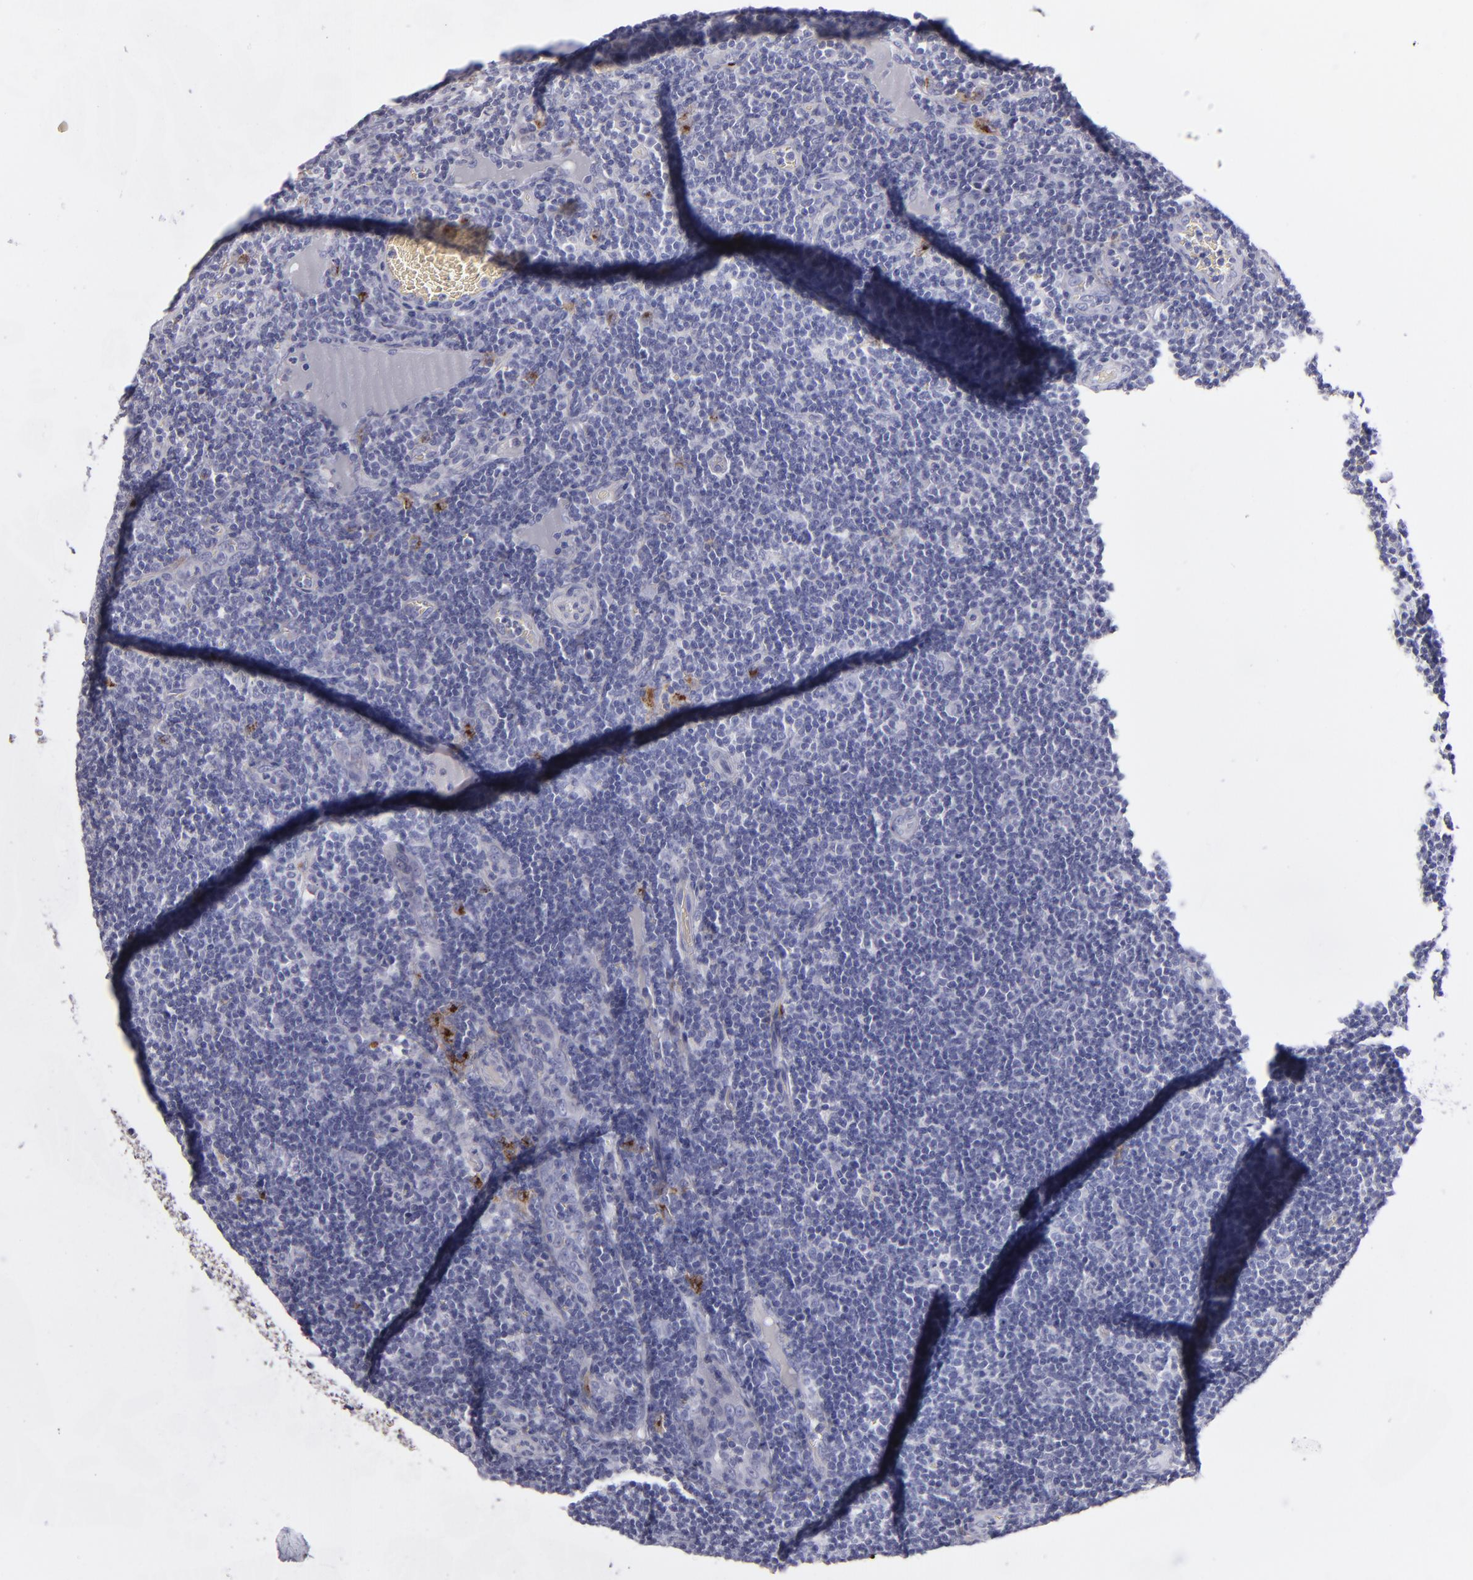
{"staining": {"intensity": "negative", "quantity": "none", "location": "none"}, "tissue": "lymph node", "cell_type": "Non-germinal center cells", "image_type": "normal", "snomed": [{"axis": "morphology", "description": "Normal tissue, NOS"}, {"axis": "morphology", "description": "Inflammation, NOS"}, {"axis": "topography", "description": "Lymph node"}, {"axis": "topography", "description": "Salivary gland"}], "caption": "Human lymph node stained for a protein using immunohistochemistry (IHC) exhibits no staining in non-germinal center cells.", "gene": "ANPEP", "patient": {"sex": "male", "age": 3}}